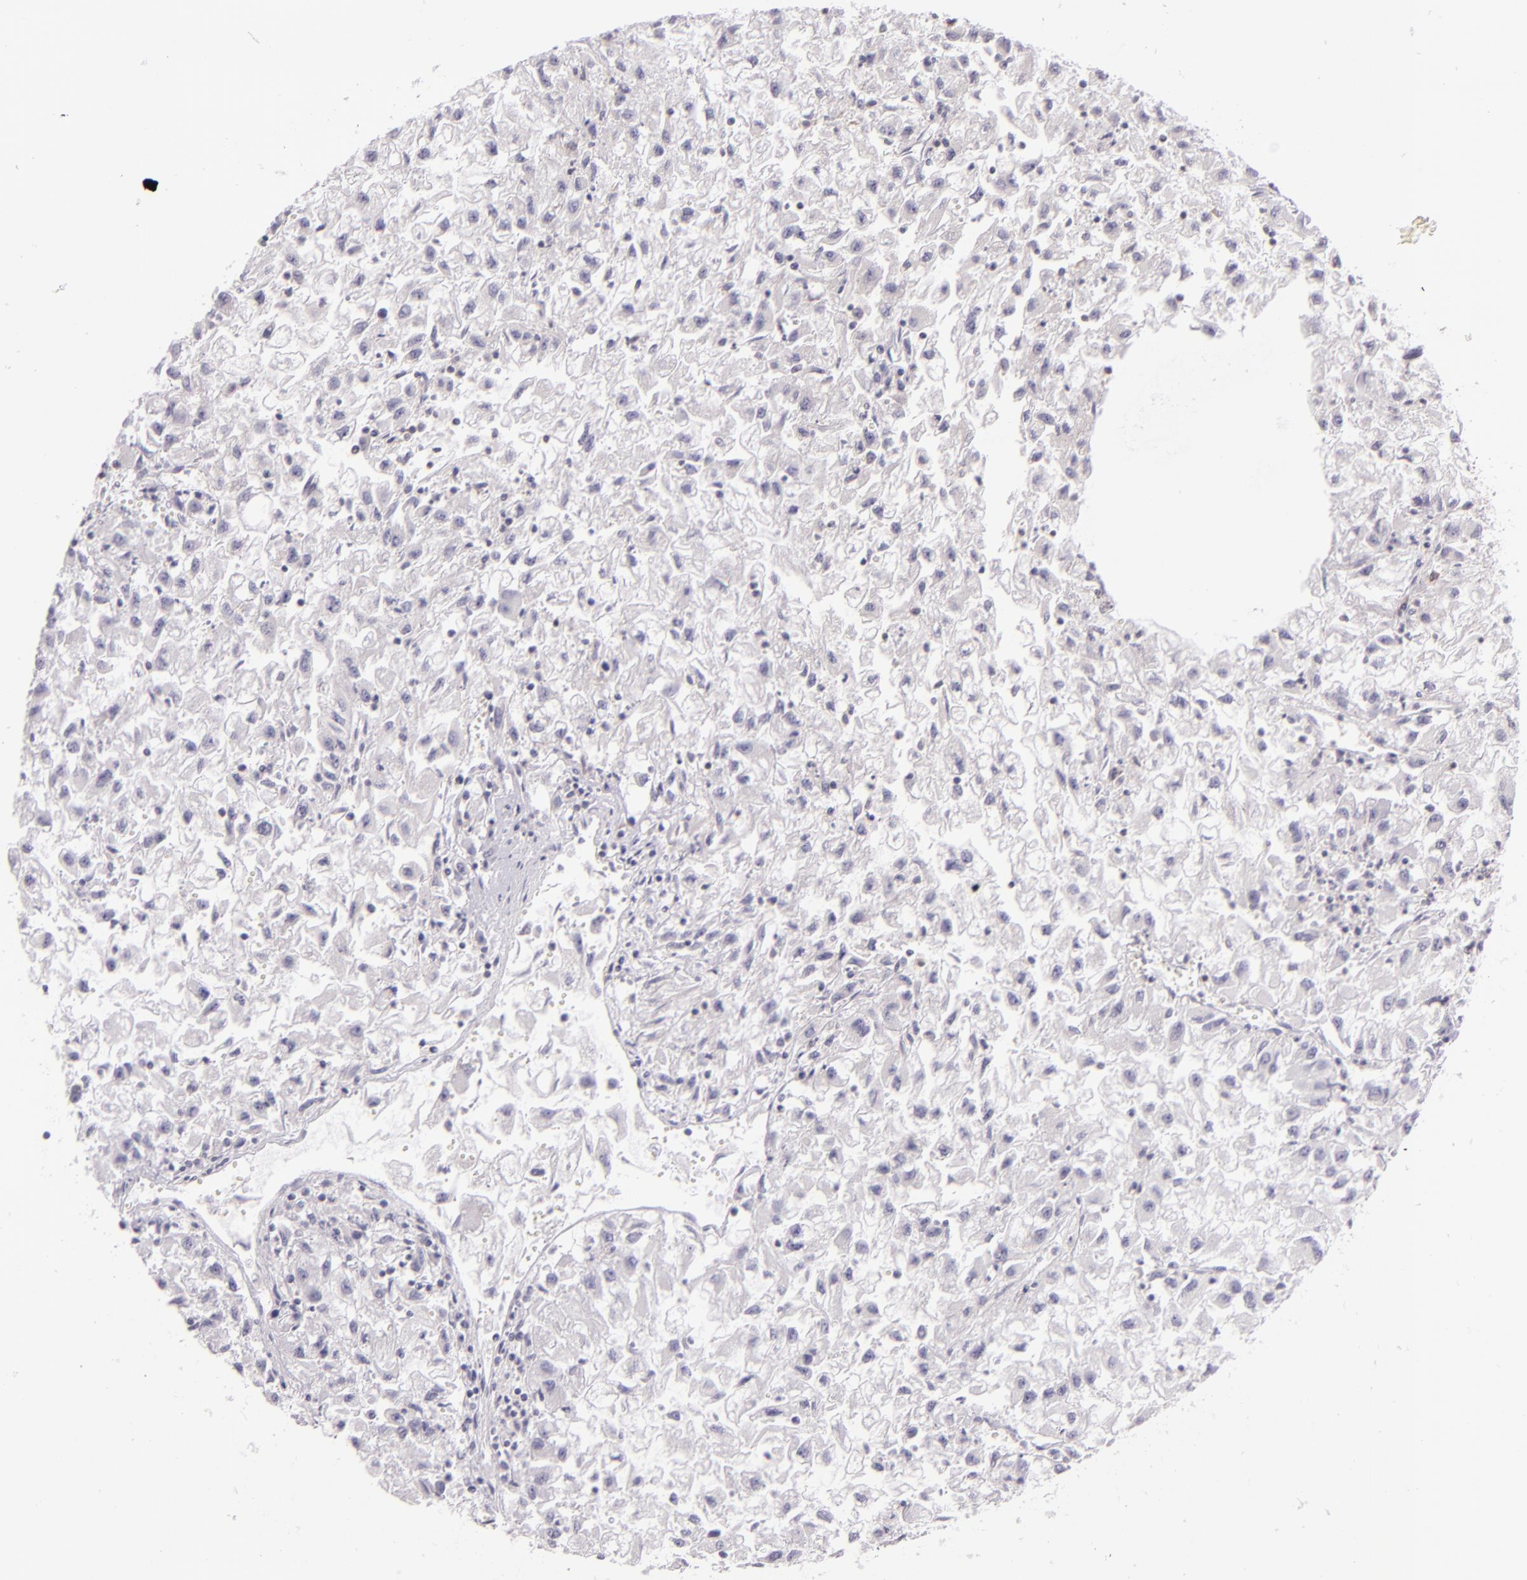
{"staining": {"intensity": "negative", "quantity": "none", "location": "none"}, "tissue": "renal cancer", "cell_type": "Tumor cells", "image_type": "cancer", "snomed": [{"axis": "morphology", "description": "Adenocarcinoma, NOS"}, {"axis": "topography", "description": "Kidney"}], "caption": "This is an IHC micrograph of human renal adenocarcinoma. There is no expression in tumor cells.", "gene": "UPF3B", "patient": {"sex": "male", "age": 59}}